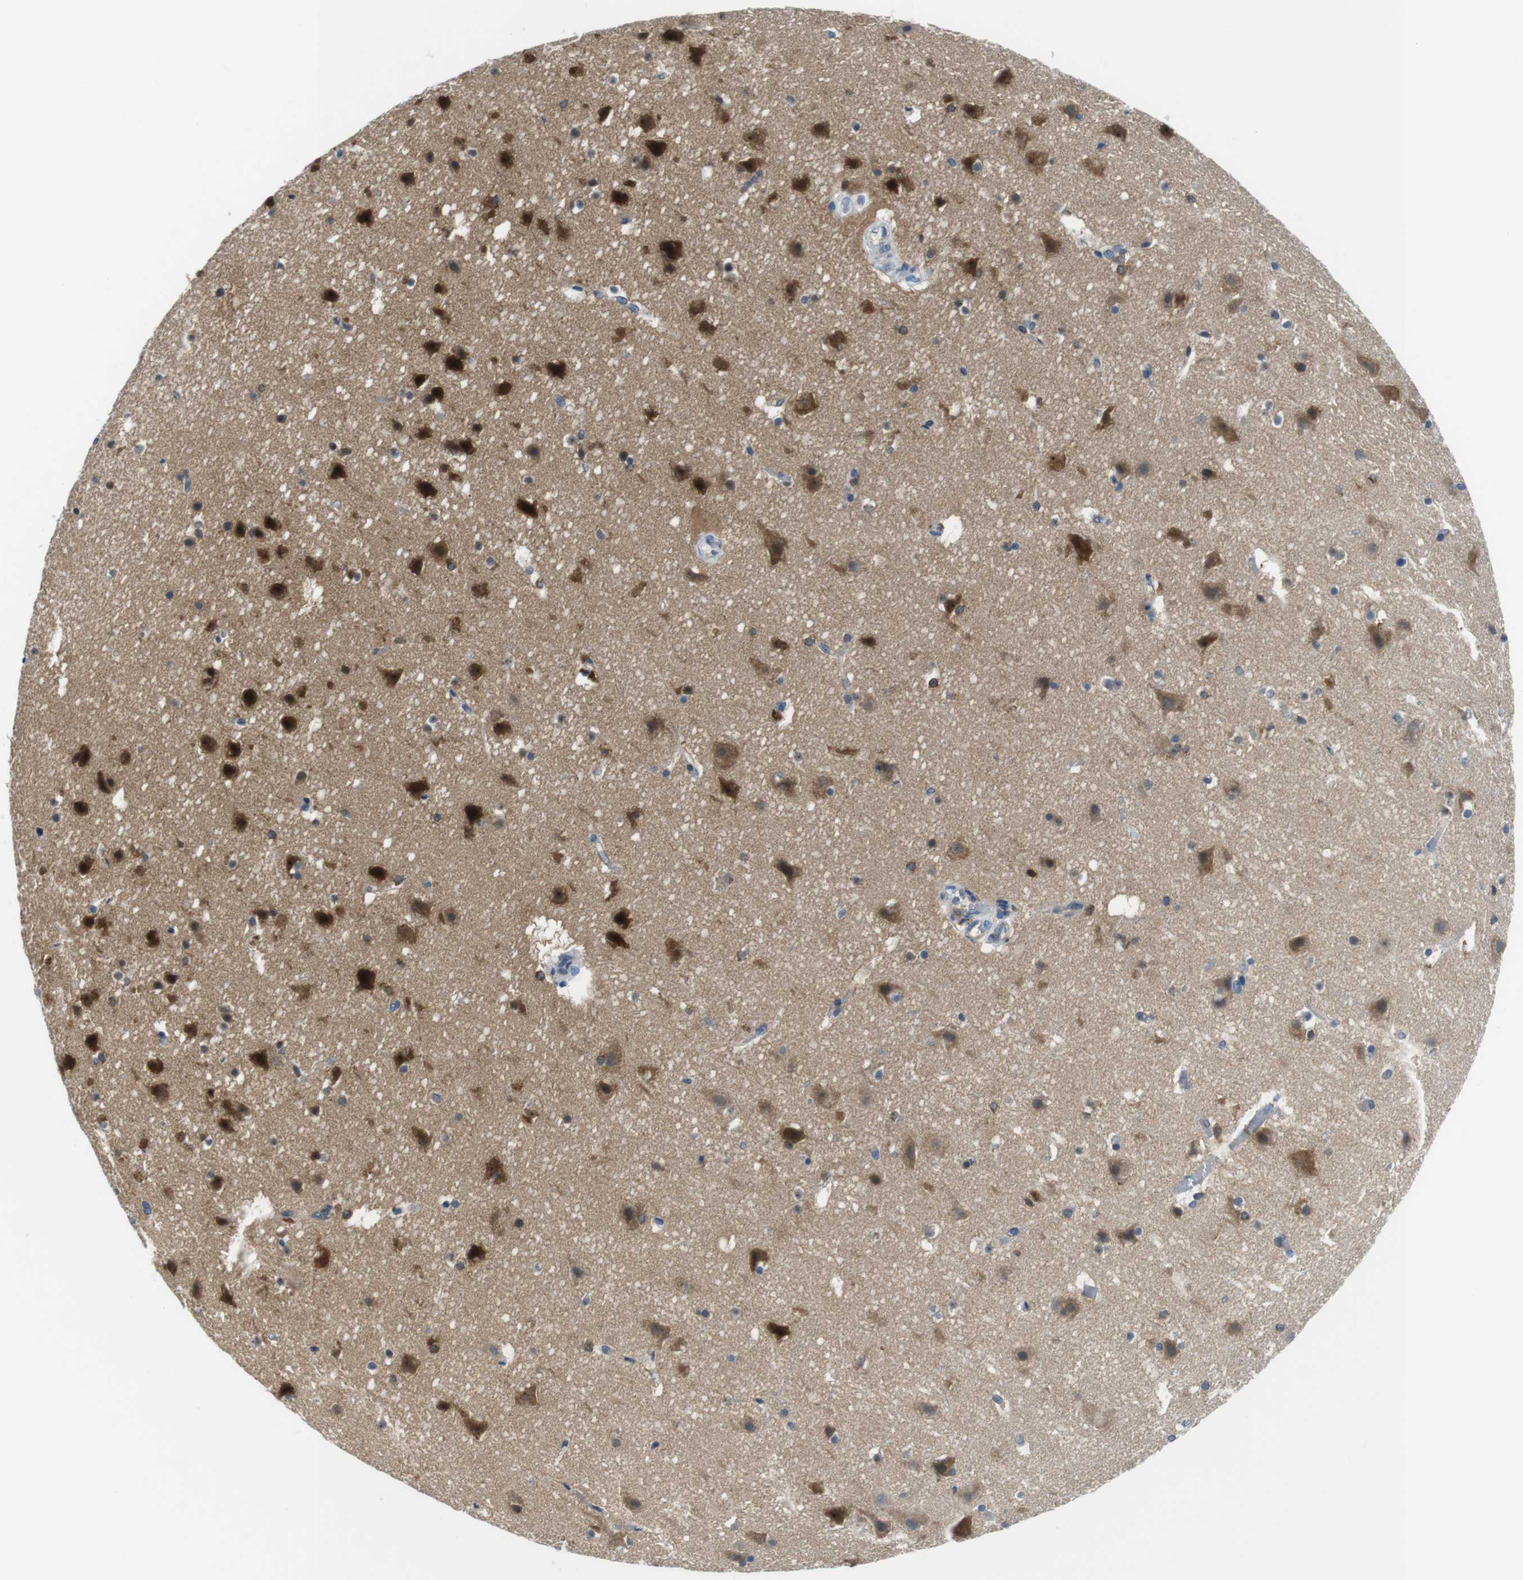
{"staining": {"intensity": "negative", "quantity": "none", "location": "none"}, "tissue": "cerebral cortex", "cell_type": "Endothelial cells", "image_type": "normal", "snomed": [{"axis": "morphology", "description": "Normal tissue, NOS"}, {"axis": "topography", "description": "Cerebral cortex"}], "caption": "DAB (3,3'-diaminobenzidine) immunohistochemical staining of unremarkable cerebral cortex shows no significant positivity in endothelial cells.", "gene": "PIK3CD", "patient": {"sex": "male", "age": 45}}